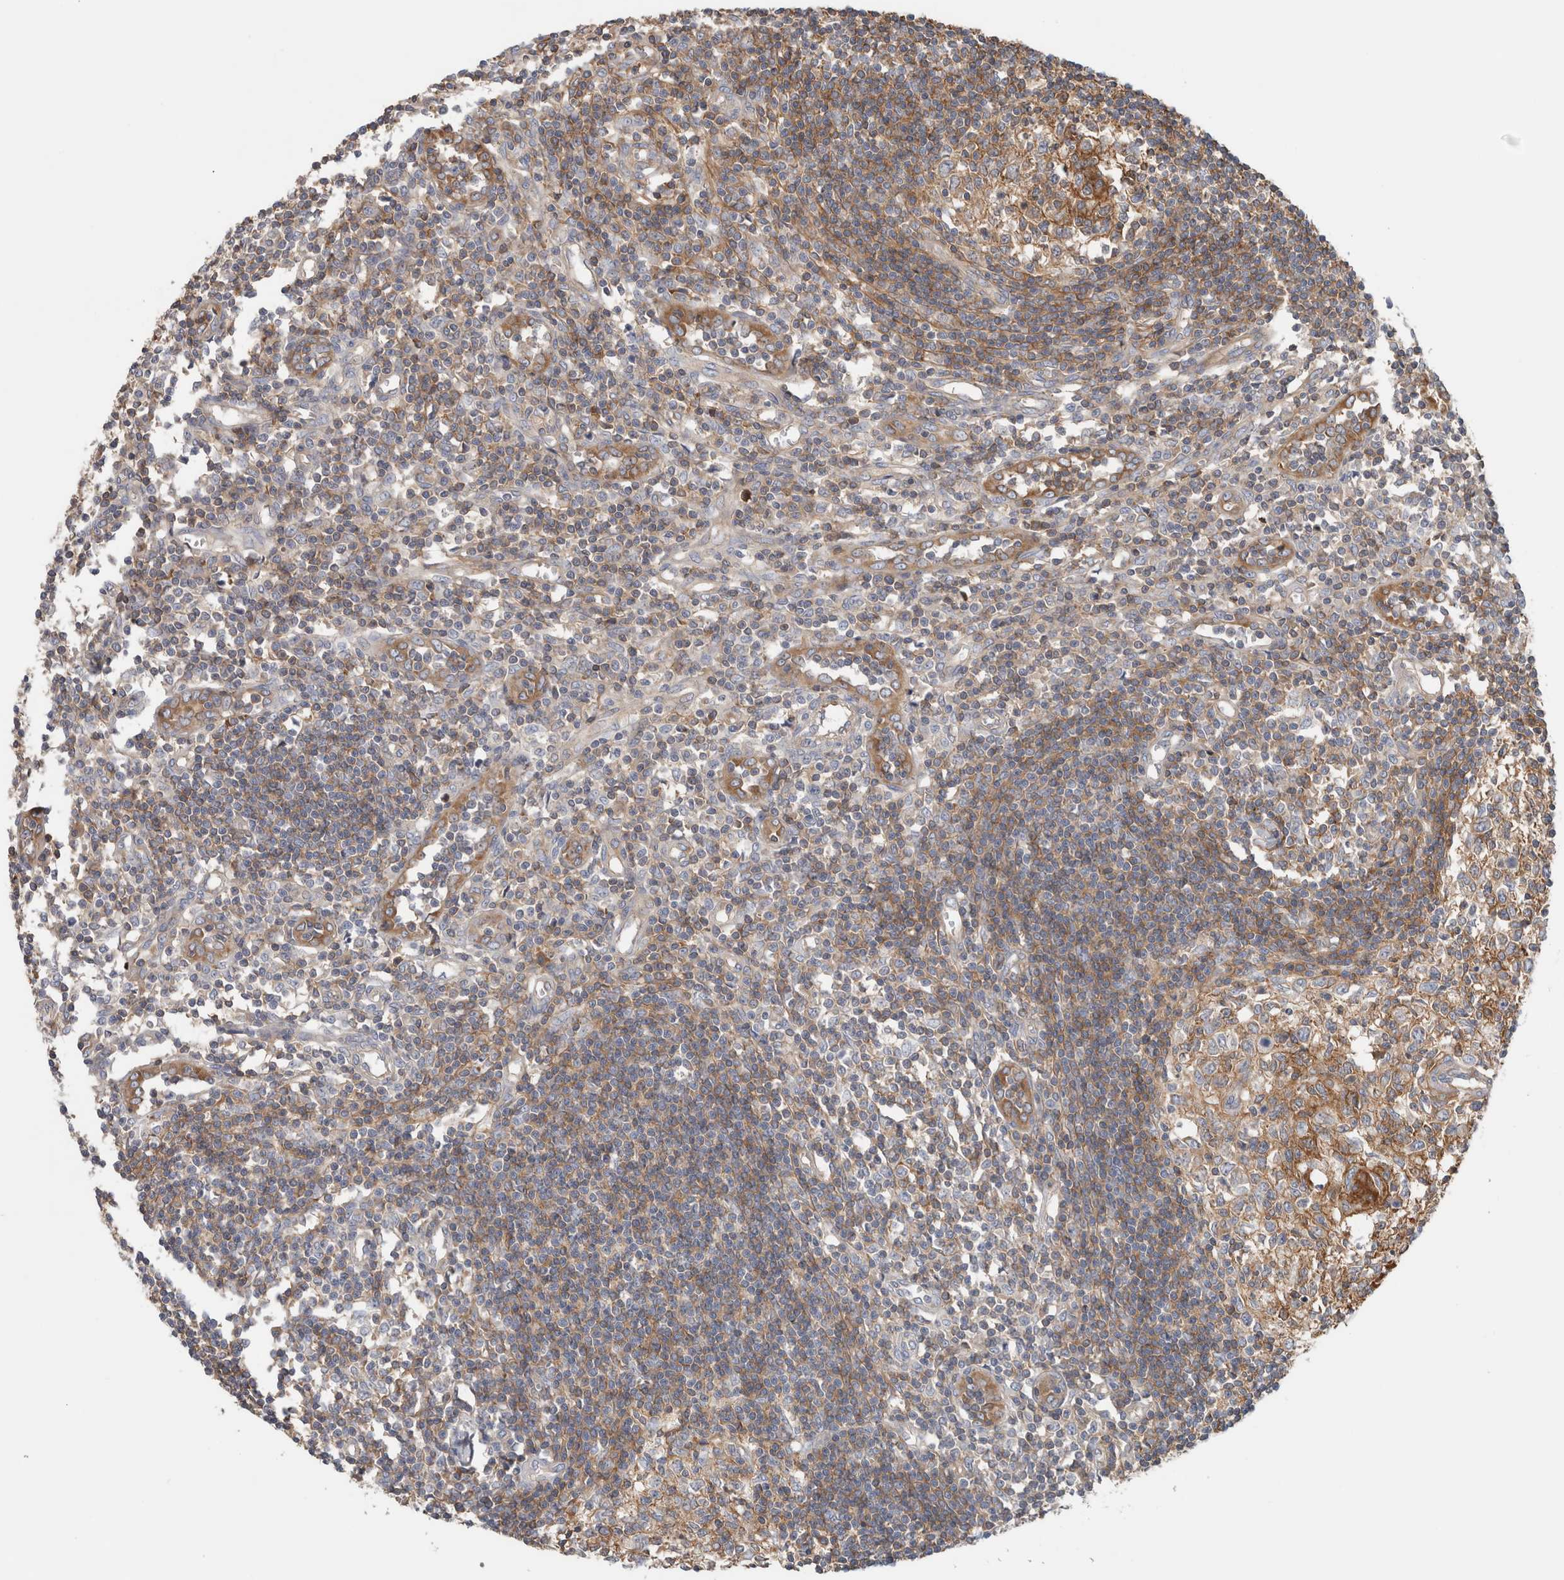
{"staining": {"intensity": "moderate", "quantity": "25%-75%", "location": "cytoplasmic/membranous"}, "tissue": "lymph node", "cell_type": "Germinal center cells", "image_type": "normal", "snomed": [{"axis": "morphology", "description": "Normal tissue, NOS"}, {"axis": "morphology", "description": "Malignant melanoma, Metastatic site"}, {"axis": "topography", "description": "Lymph node"}], "caption": "Immunohistochemistry (DAB) staining of benign human lymph node reveals moderate cytoplasmic/membranous protein expression in approximately 25%-75% of germinal center cells.", "gene": "CFI", "patient": {"sex": "male", "age": 41}}